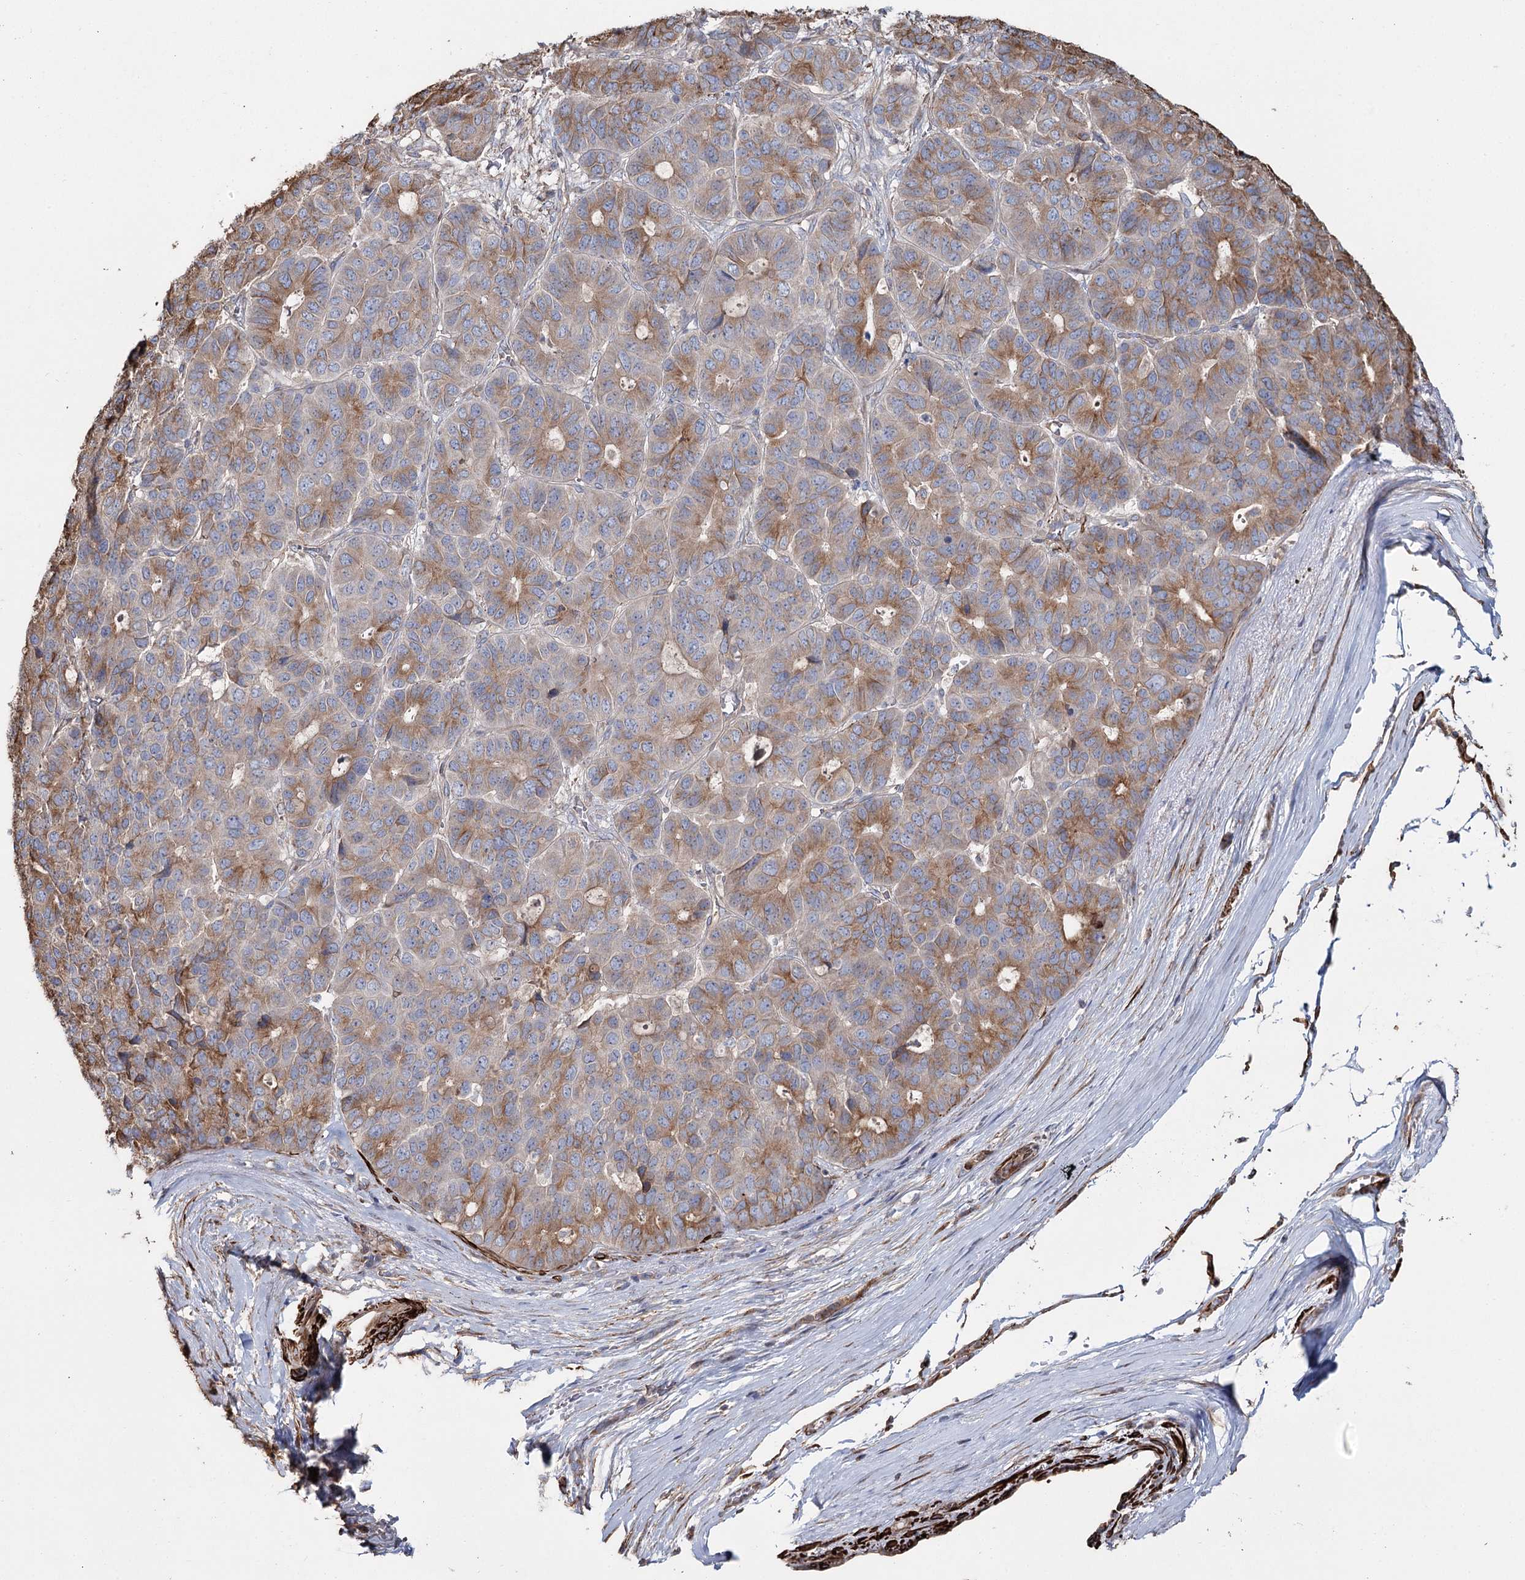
{"staining": {"intensity": "moderate", "quantity": ">75%", "location": "cytoplasmic/membranous"}, "tissue": "pancreatic cancer", "cell_type": "Tumor cells", "image_type": "cancer", "snomed": [{"axis": "morphology", "description": "Adenocarcinoma, NOS"}, {"axis": "topography", "description": "Pancreas"}], "caption": "The micrograph shows immunohistochemical staining of pancreatic cancer (adenocarcinoma). There is moderate cytoplasmic/membranous expression is appreciated in about >75% of tumor cells.", "gene": "SUMF1", "patient": {"sex": "male", "age": 50}}